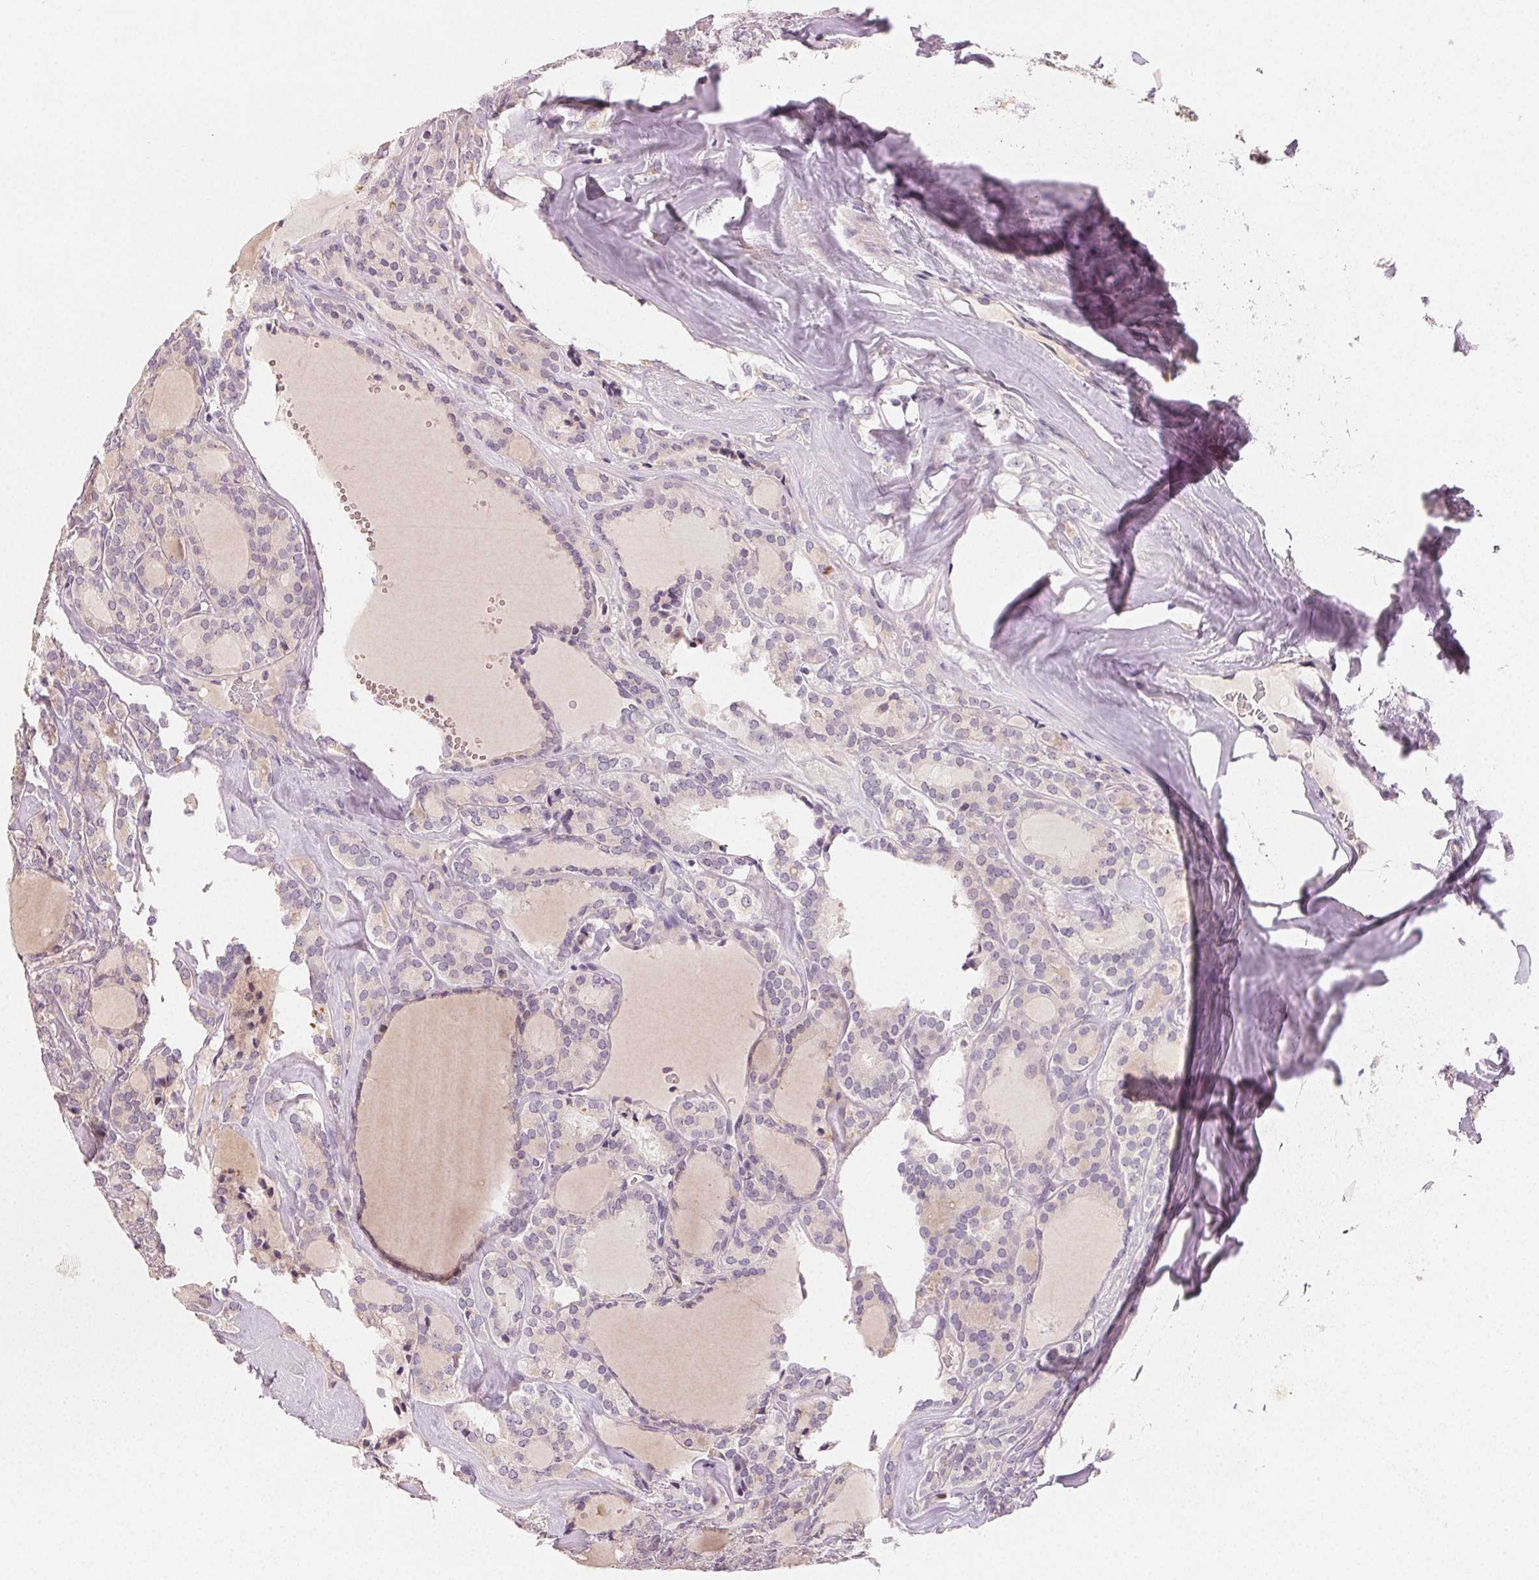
{"staining": {"intensity": "negative", "quantity": "none", "location": "none"}, "tissue": "thyroid cancer", "cell_type": "Tumor cells", "image_type": "cancer", "snomed": [{"axis": "morphology", "description": "Follicular adenoma carcinoma, NOS"}, {"axis": "topography", "description": "Thyroid gland"}], "caption": "Tumor cells are negative for brown protein staining in thyroid cancer.", "gene": "MYBL1", "patient": {"sex": "male", "age": 74}}